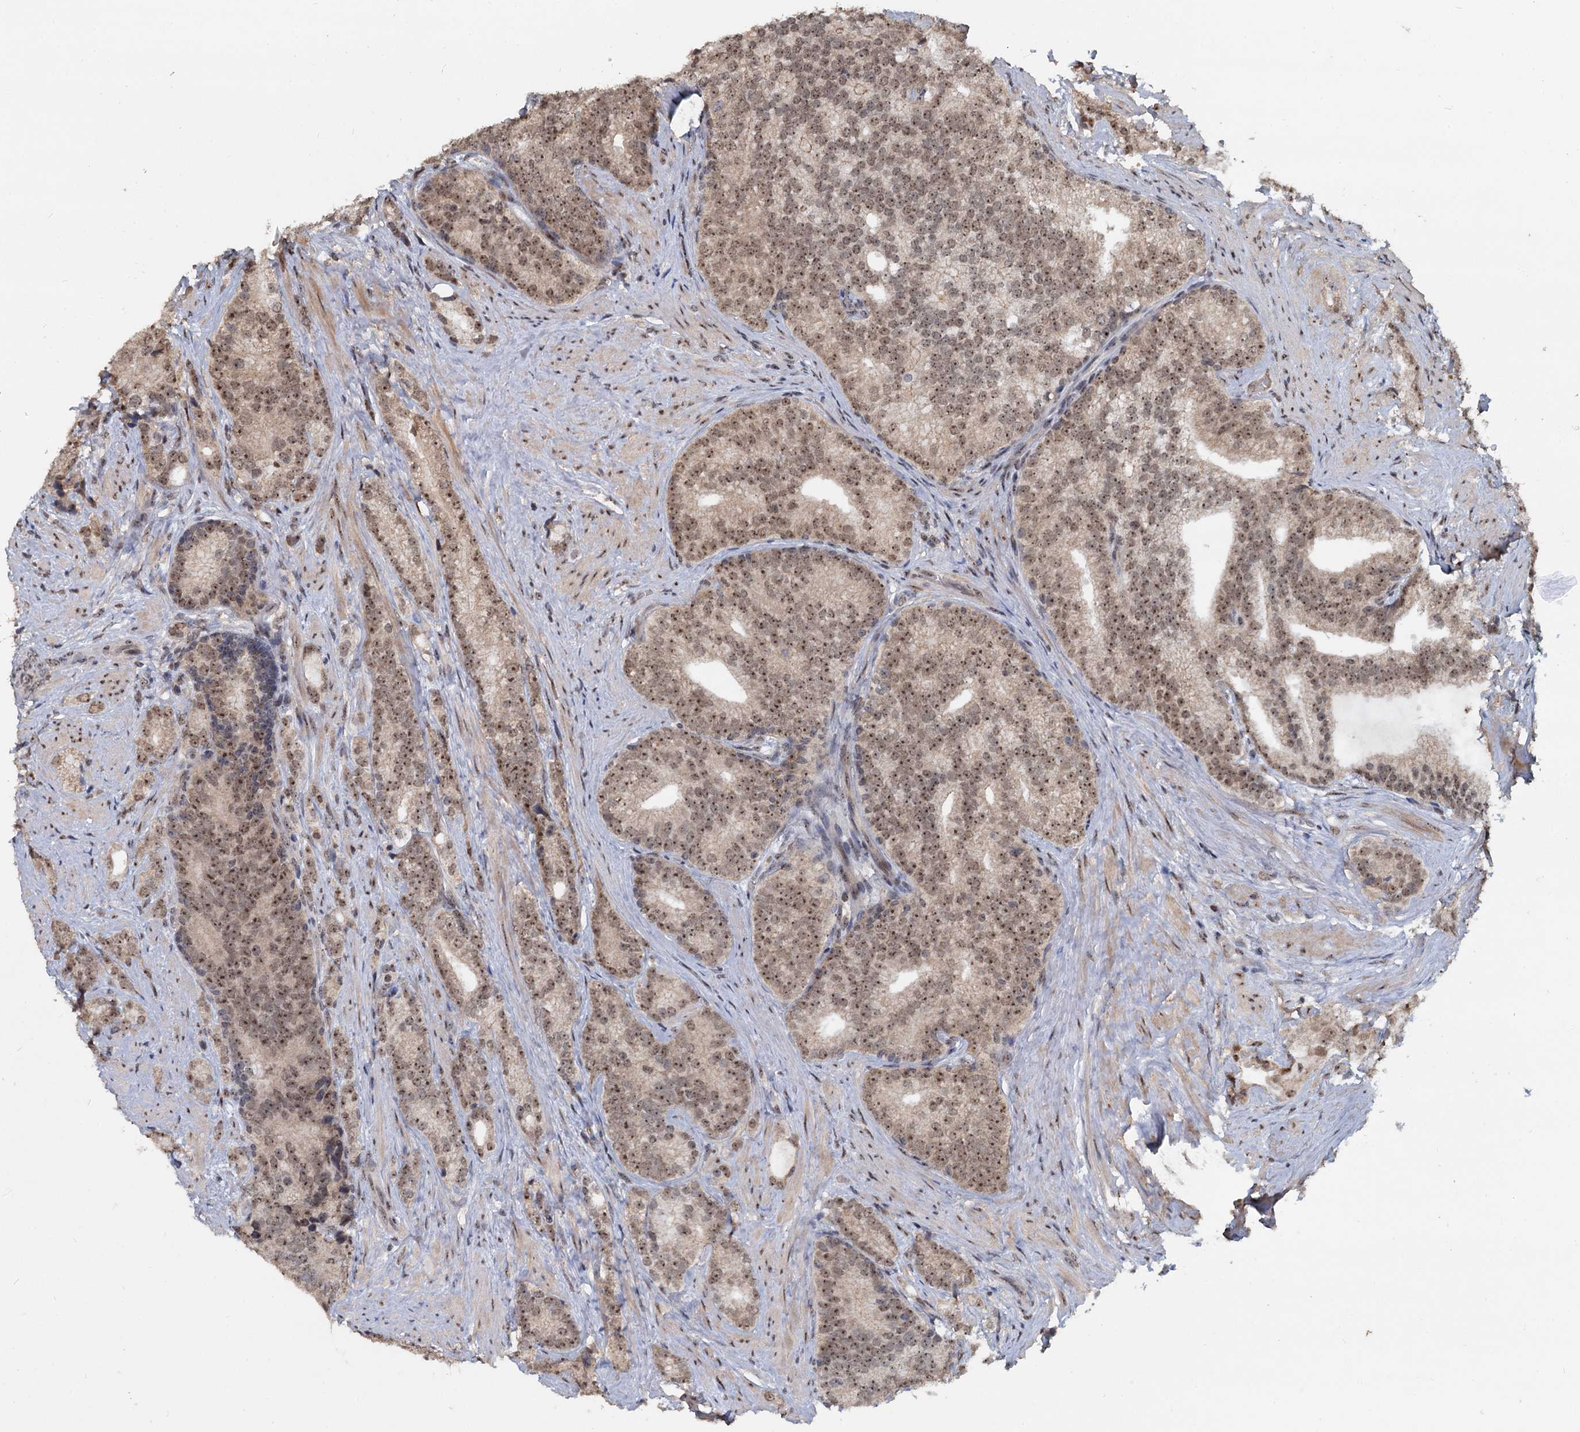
{"staining": {"intensity": "moderate", "quantity": ">75%", "location": "nuclear"}, "tissue": "prostate cancer", "cell_type": "Tumor cells", "image_type": "cancer", "snomed": [{"axis": "morphology", "description": "Adenocarcinoma, Low grade"}, {"axis": "topography", "description": "Prostate"}], "caption": "Immunohistochemical staining of human prostate low-grade adenocarcinoma demonstrates moderate nuclear protein expression in about >75% of tumor cells.", "gene": "FAM216B", "patient": {"sex": "male", "age": 71}}